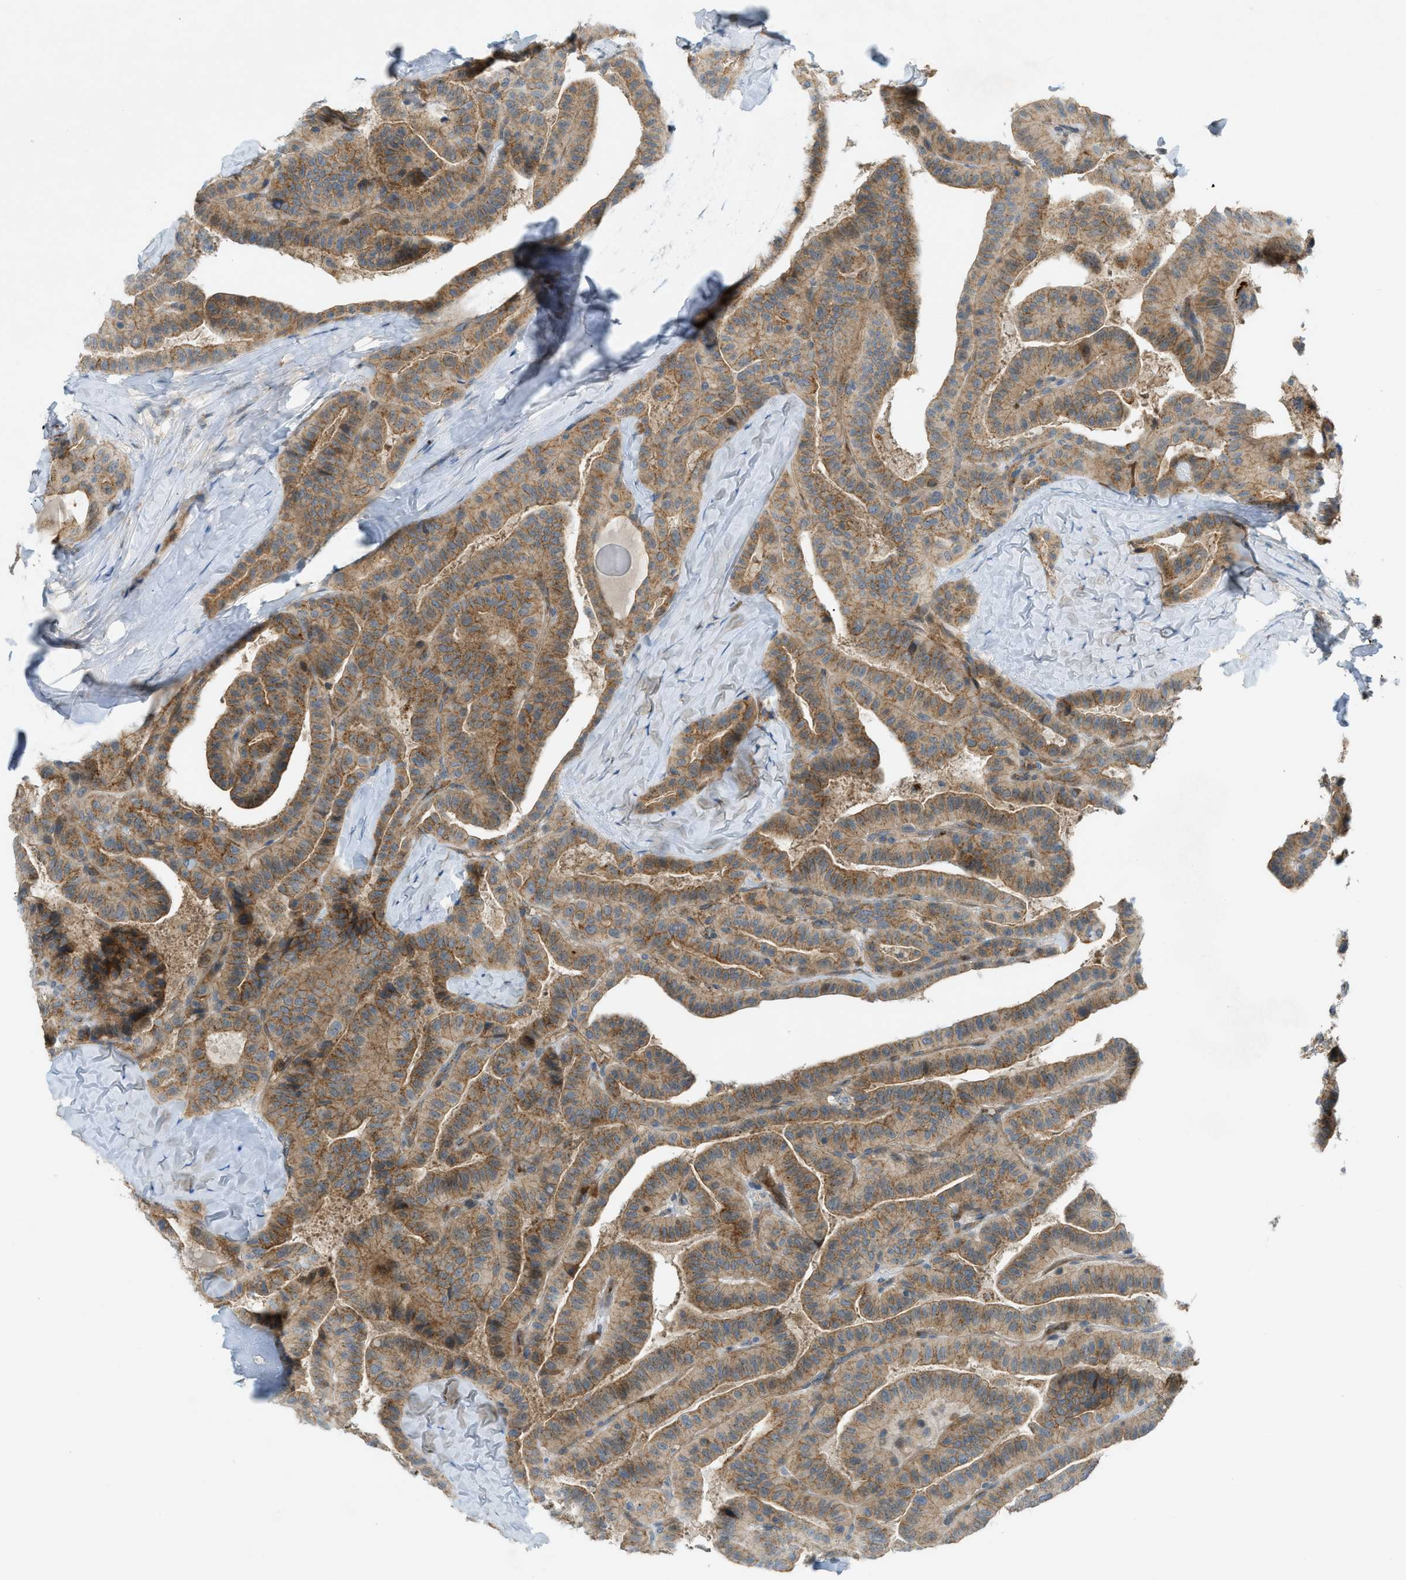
{"staining": {"intensity": "strong", "quantity": ">75%", "location": "cytoplasmic/membranous"}, "tissue": "thyroid cancer", "cell_type": "Tumor cells", "image_type": "cancer", "snomed": [{"axis": "morphology", "description": "Papillary adenocarcinoma, NOS"}, {"axis": "topography", "description": "Thyroid gland"}], "caption": "Immunohistochemical staining of human thyroid cancer shows high levels of strong cytoplasmic/membranous protein expression in about >75% of tumor cells.", "gene": "GRK6", "patient": {"sex": "male", "age": 77}}